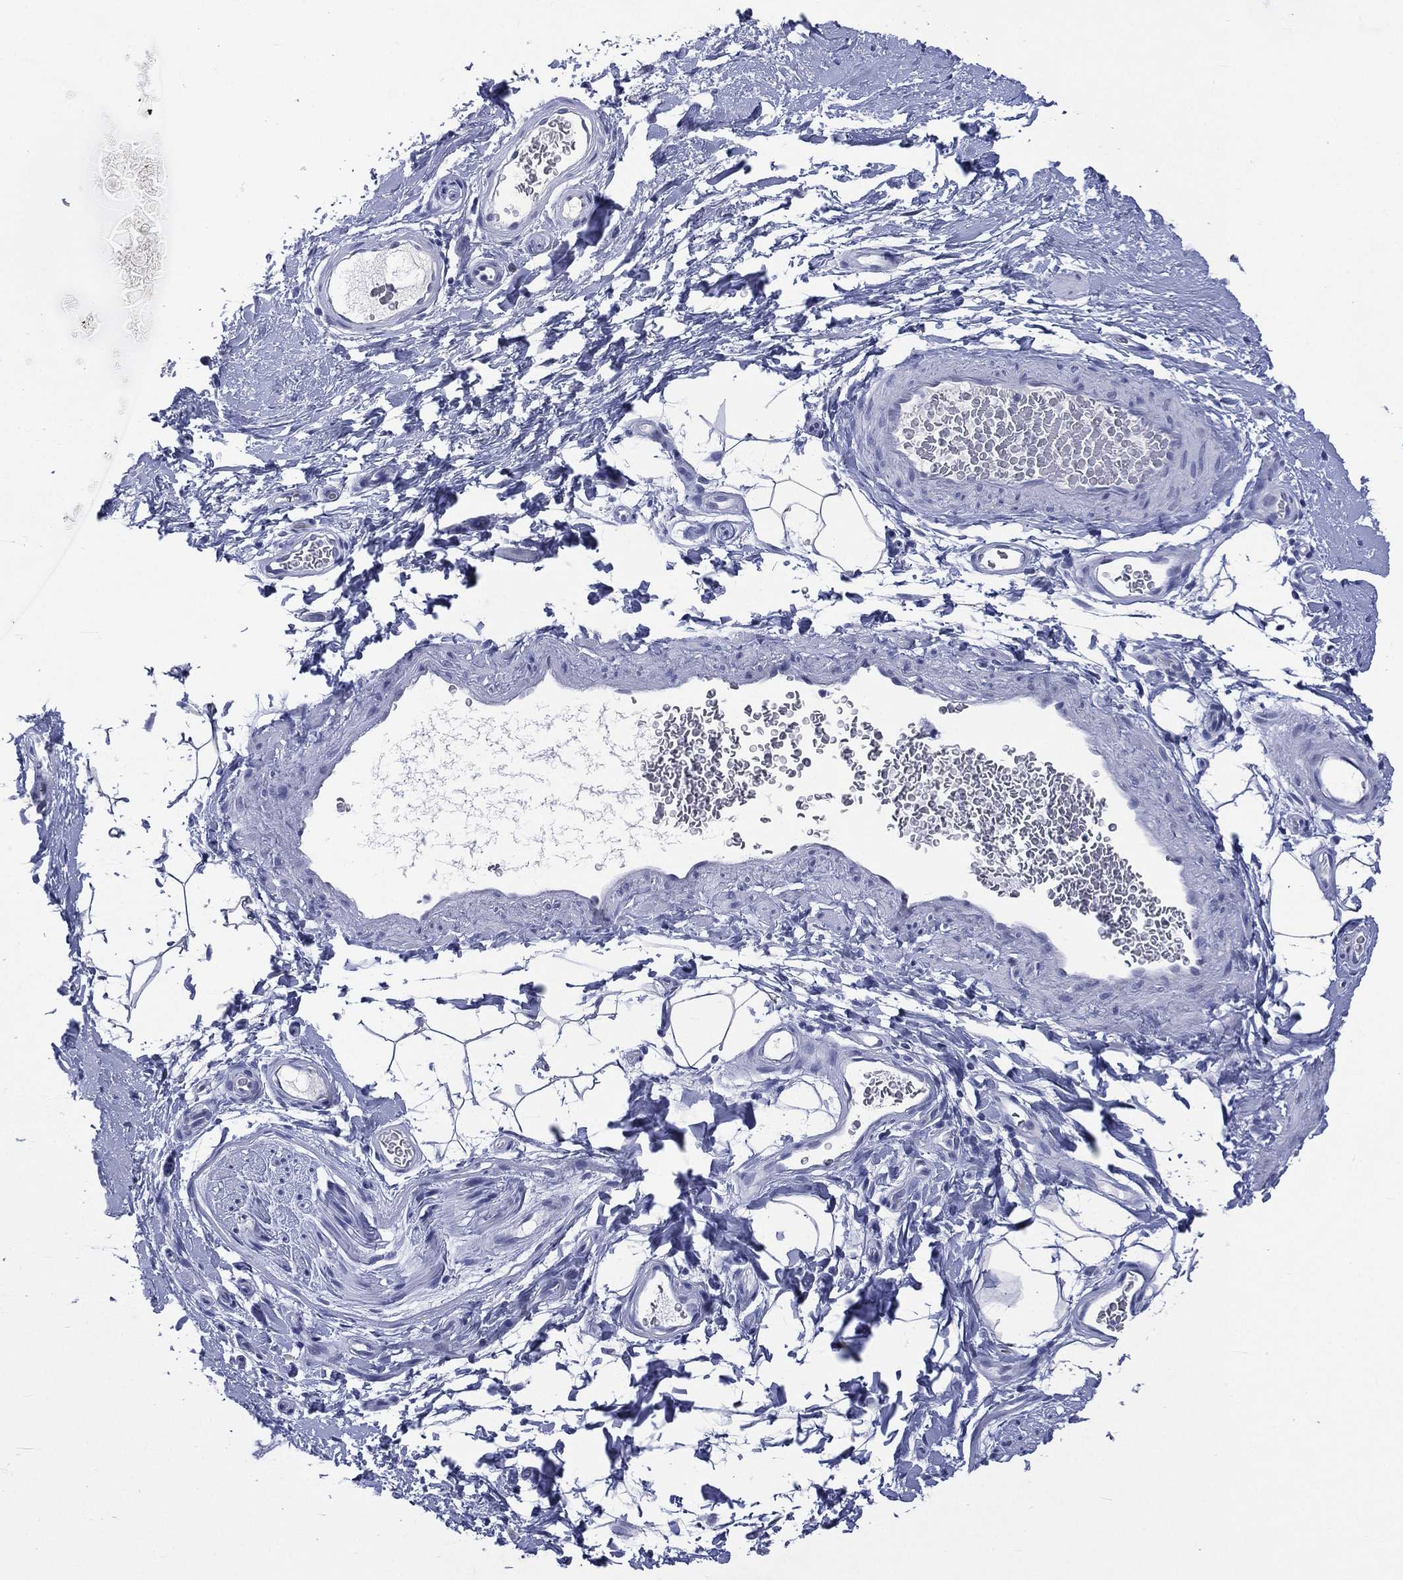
{"staining": {"intensity": "negative", "quantity": "none", "location": "none"}, "tissue": "adipose tissue", "cell_type": "Adipocytes", "image_type": "normal", "snomed": [{"axis": "morphology", "description": "Normal tissue, NOS"}, {"axis": "topography", "description": "Soft tissue"}, {"axis": "topography", "description": "Vascular tissue"}], "caption": "IHC micrograph of normal adipose tissue: human adipose tissue stained with DAB (3,3'-diaminobenzidine) demonstrates no significant protein expression in adipocytes.", "gene": "SSX1", "patient": {"sex": "male", "age": 41}}